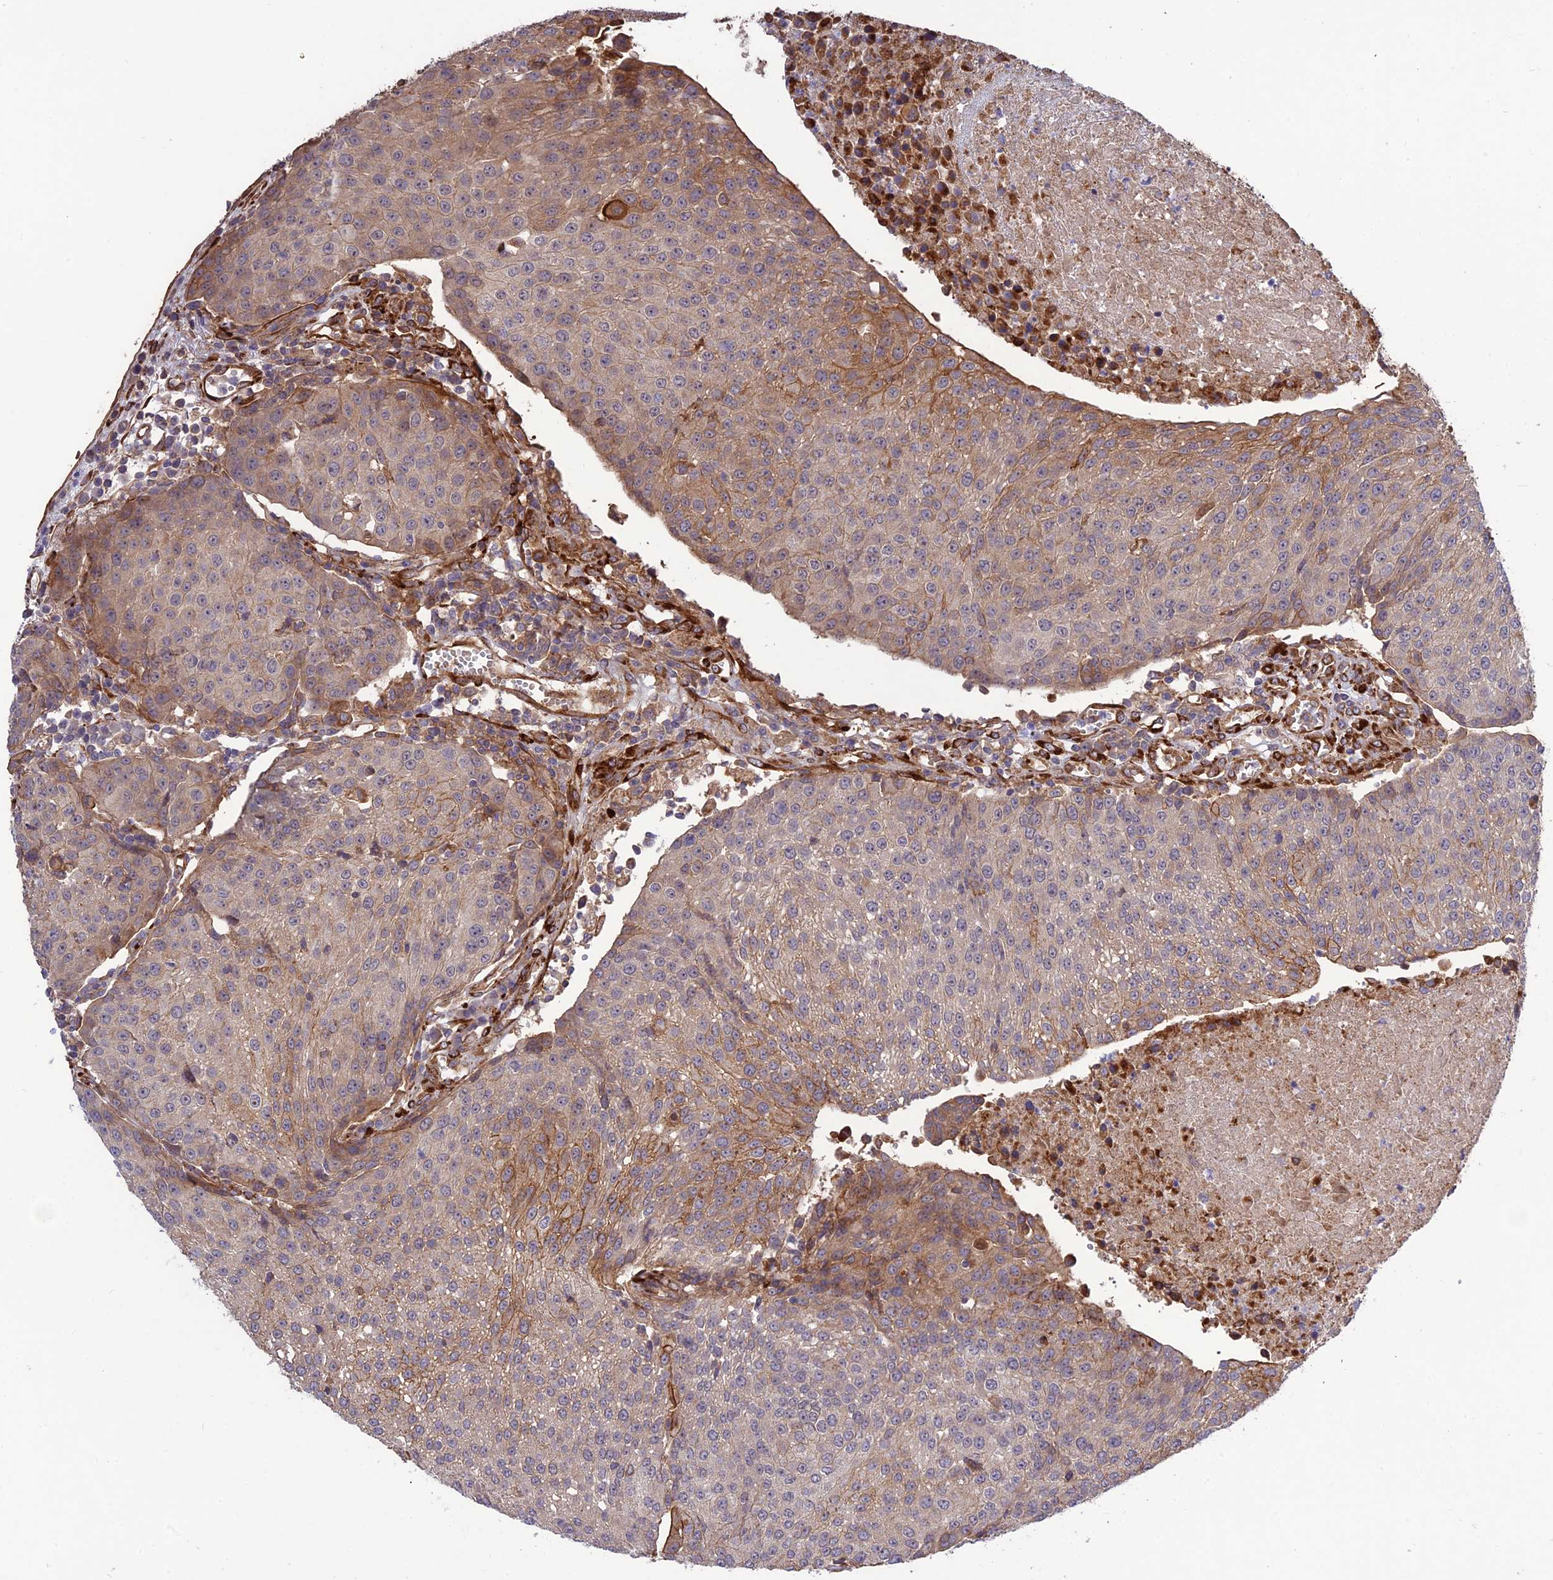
{"staining": {"intensity": "moderate", "quantity": "<25%", "location": "cytoplasmic/membranous"}, "tissue": "urothelial cancer", "cell_type": "Tumor cells", "image_type": "cancer", "snomed": [{"axis": "morphology", "description": "Urothelial carcinoma, High grade"}, {"axis": "topography", "description": "Urinary bladder"}], "caption": "An image of high-grade urothelial carcinoma stained for a protein demonstrates moderate cytoplasmic/membranous brown staining in tumor cells. The staining is performed using DAB brown chromogen to label protein expression. The nuclei are counter-stained blue using hematoxylin.", "gene": "CRTAP", "patient": {"sex": "female", "age": 85}}